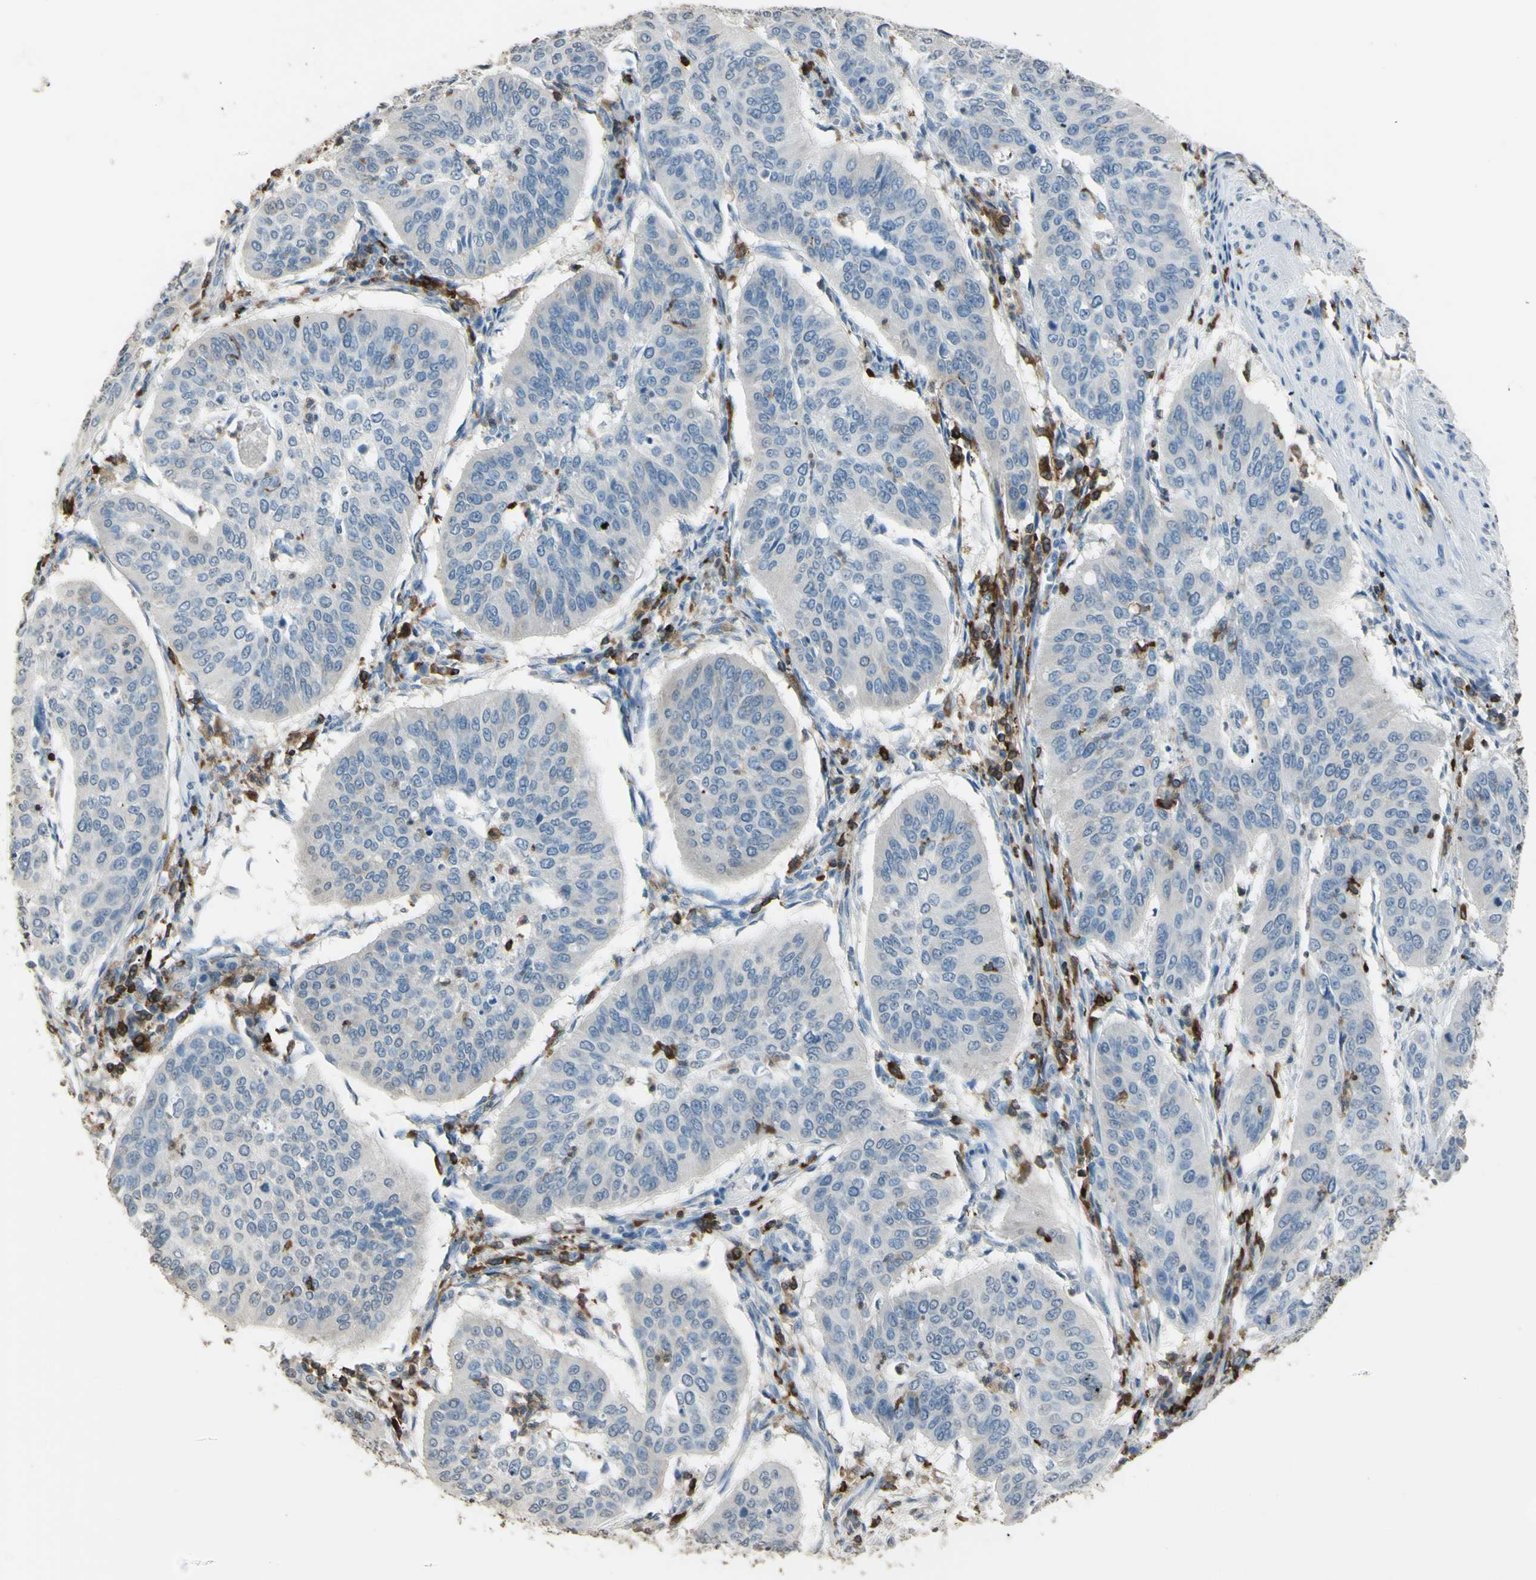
{"staining": {"intensity": "negative", "quantity": "none", "location": "none"}, "tissue": "cervical cancer", "cell_type": "Tumor cells", "image_type": "cancer", "snomed": [{"axis": "morphology", "description": "Normal tissue, NOS"}, {"axis": "morphology", "description": "Squamous cell carcinoma, NOS"}, {"axis": "topography", "description": "Cervix"}], "caption": "Tumor cells are negative for protein expression in human cervical cancer (squamous cell carcinoma). (Stains: DAB (3,3'-diaminobenzidine) immunohistochemistry with hematoxylin counter stain, Microscopy: brightfield microscopy at high magnification).", "gene": "PSTPIP1", "patient": {"sex": "female", "age": 39}}